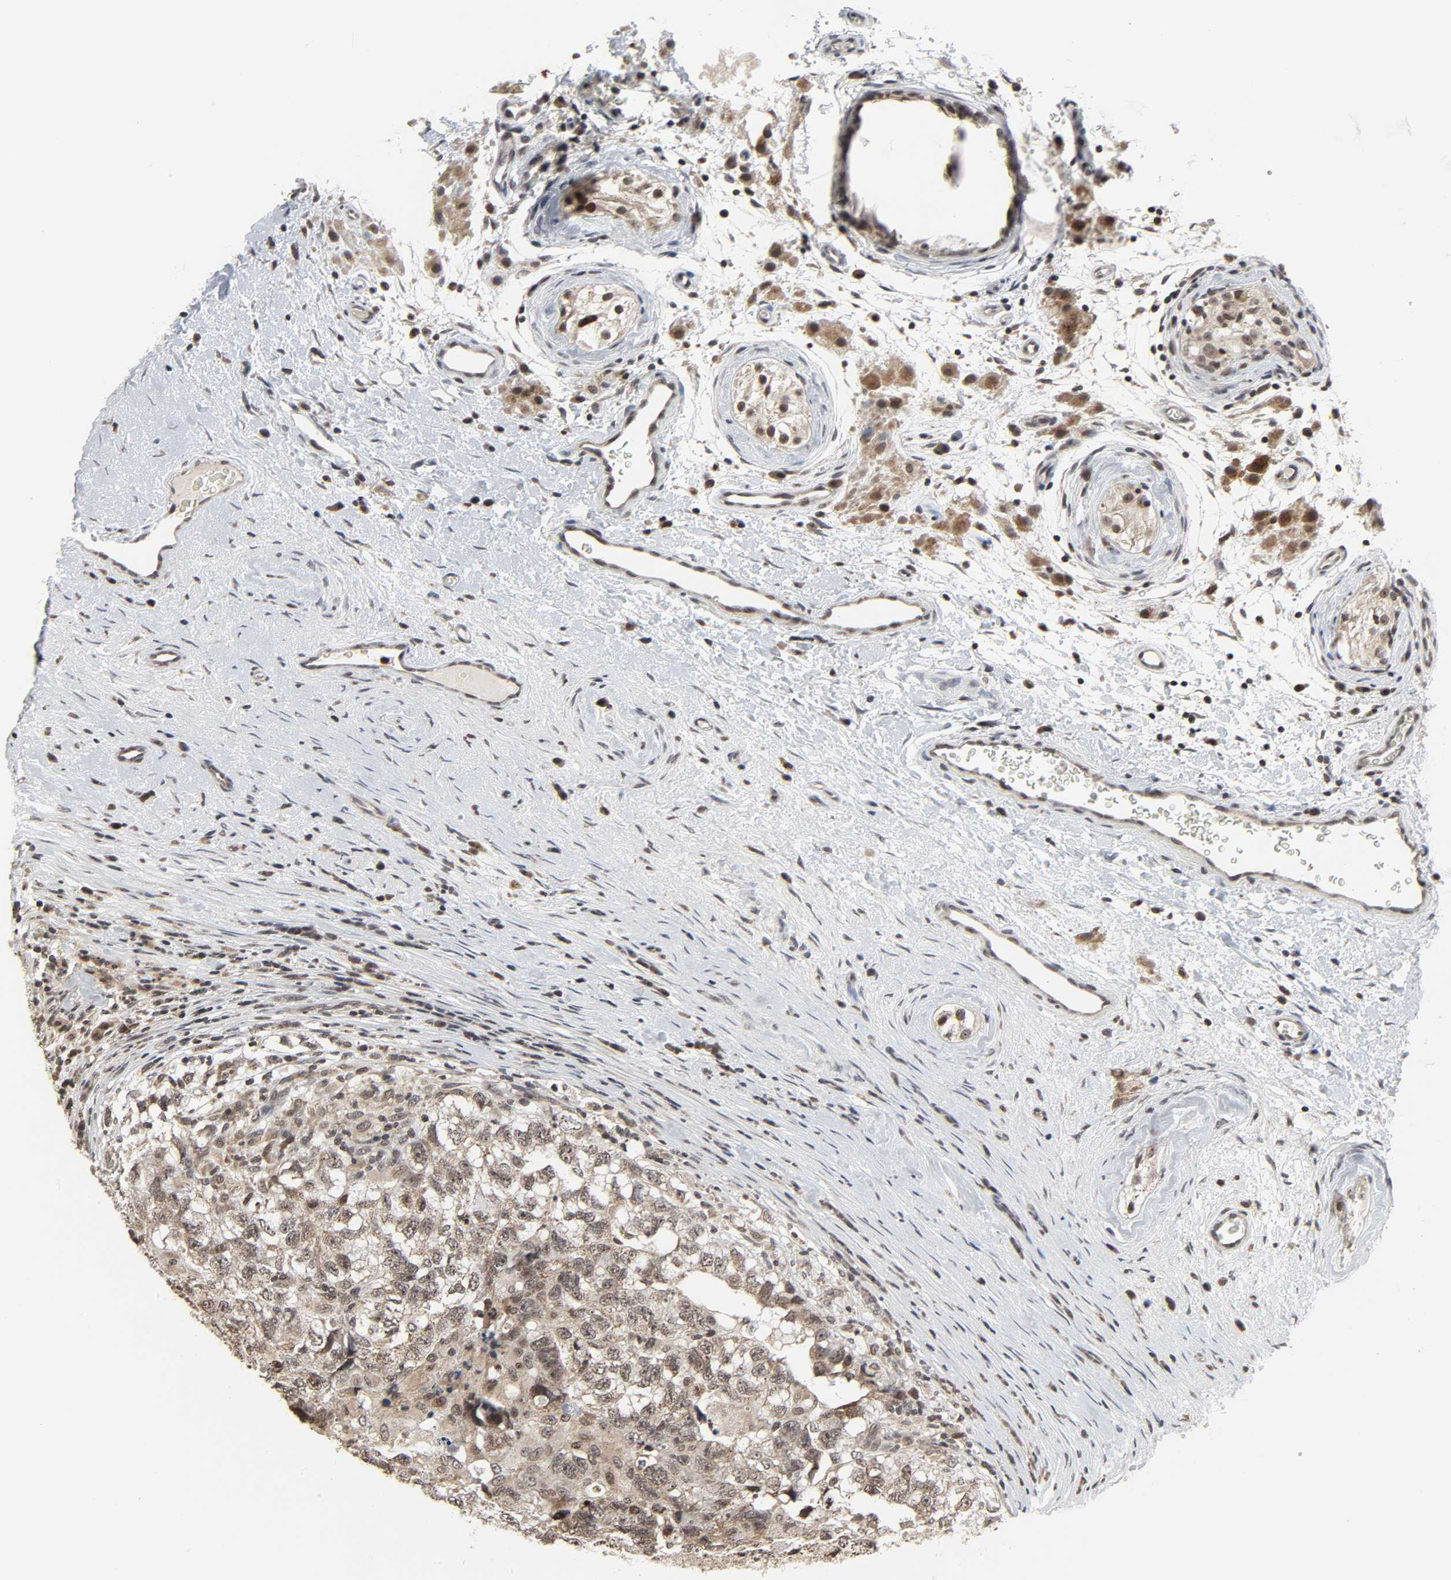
{"staining": {"intensity": "weak", "quantity": "<25%", "location": "nuclear"}, "tissue": "testis cancer", "cell_type": "Tumor cells", "image_type": "cancer", "snomed": [{"axis": "morphology", "description": "Carcinoma, Embryonal, NOS"}, {"axis": "topography", "description": "Testis"}], "caption": "Immunohistochemical staining of embryonal carcinoma (testis) exhibits no significant positivity in tumor cells.", "gene": "XRCC1", "patient": {"sex": "male", "age": 21}}